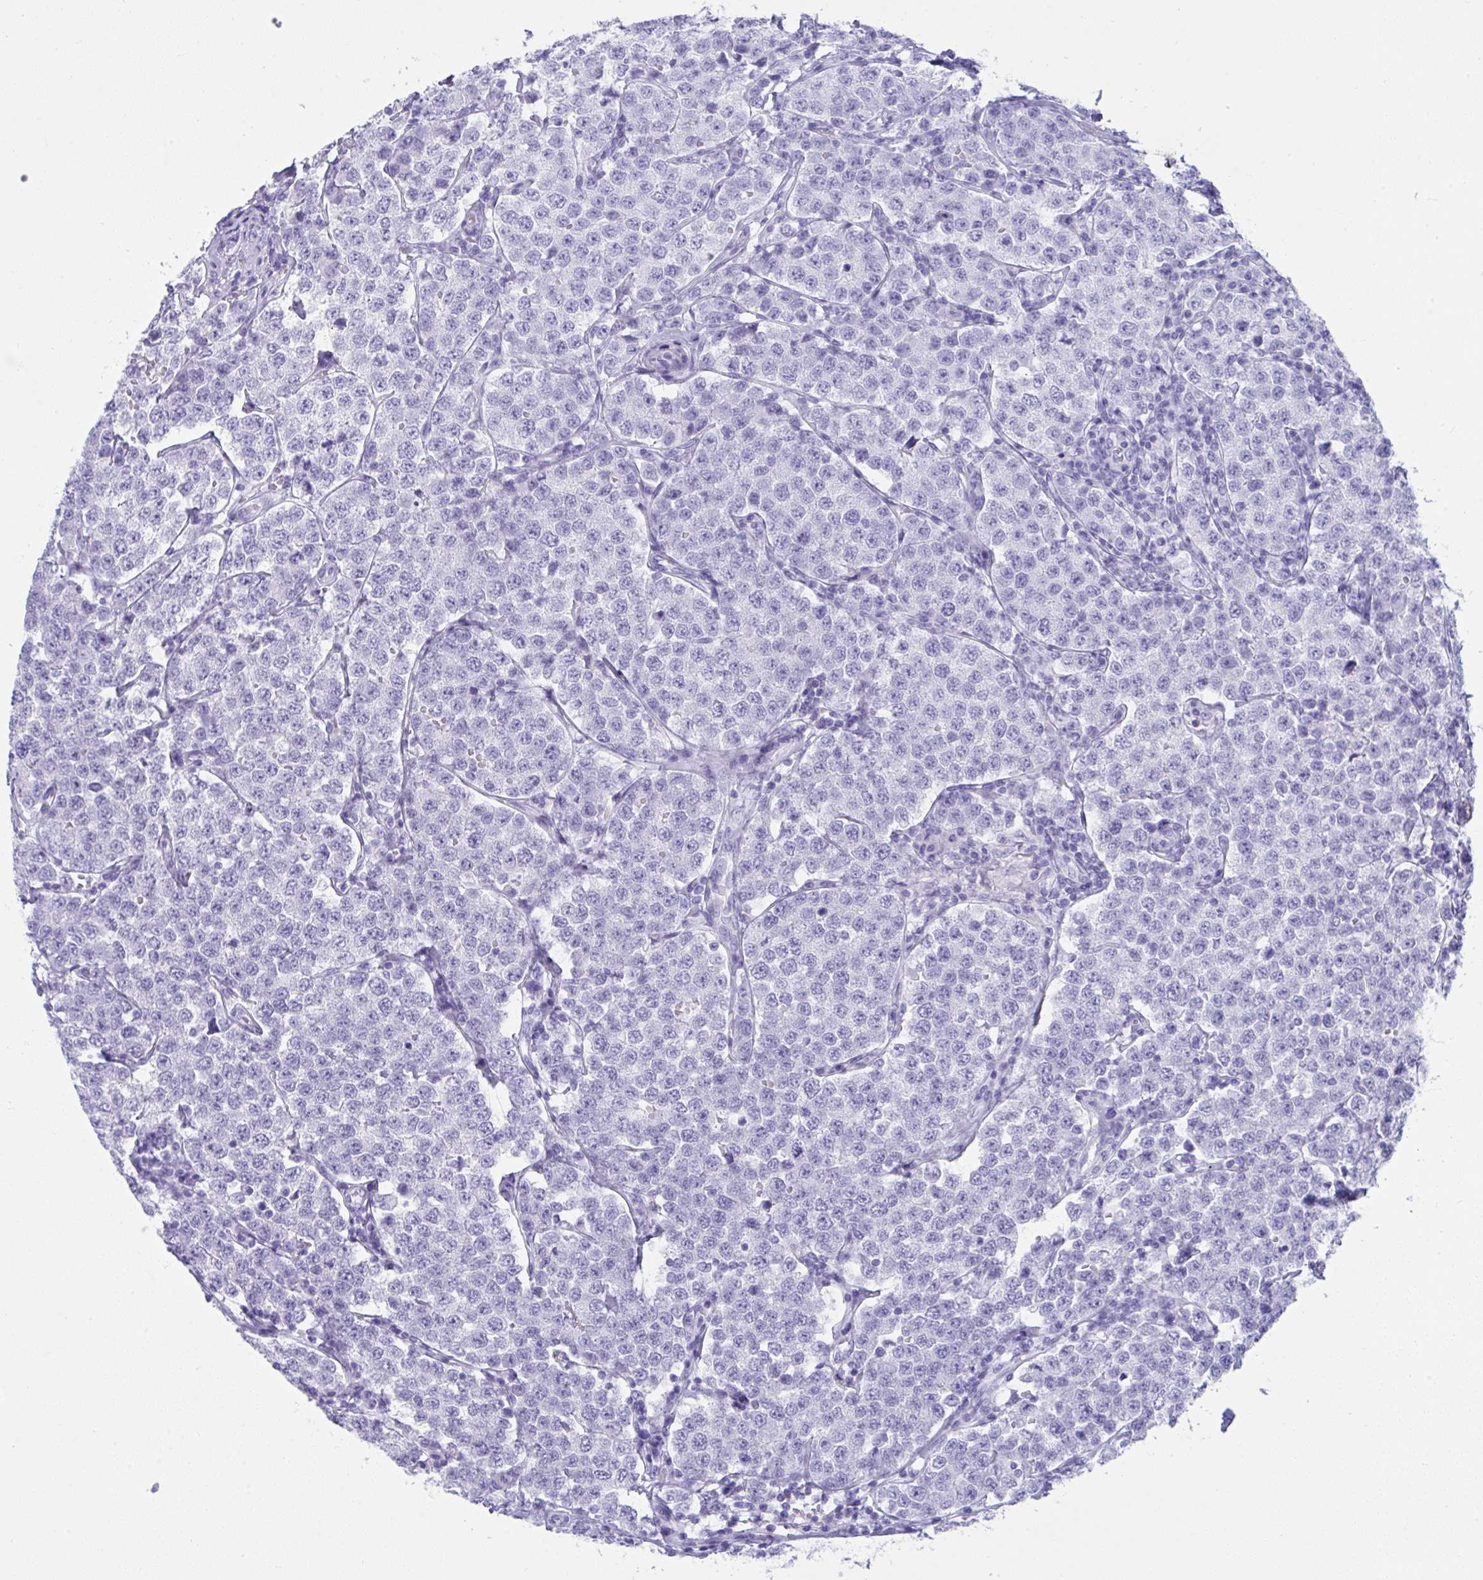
{"staining": {"intensity": "negative", "quantity": "none", "location": "none"}, "tissue": "testis cancer", "cell_type": "Tumor cells", "image_type": "cancer", "snomed": [{"axis": "morphology", "description": "Seminoma, NOS"}, {"axis": "topography", "description": "Testis"}], "caption": "IHC of human testis cancer (seminoma) exhibits no positivity in tumor cells.", "gene": "PSCA", "patient": {"sex": "male", "age": 34}}